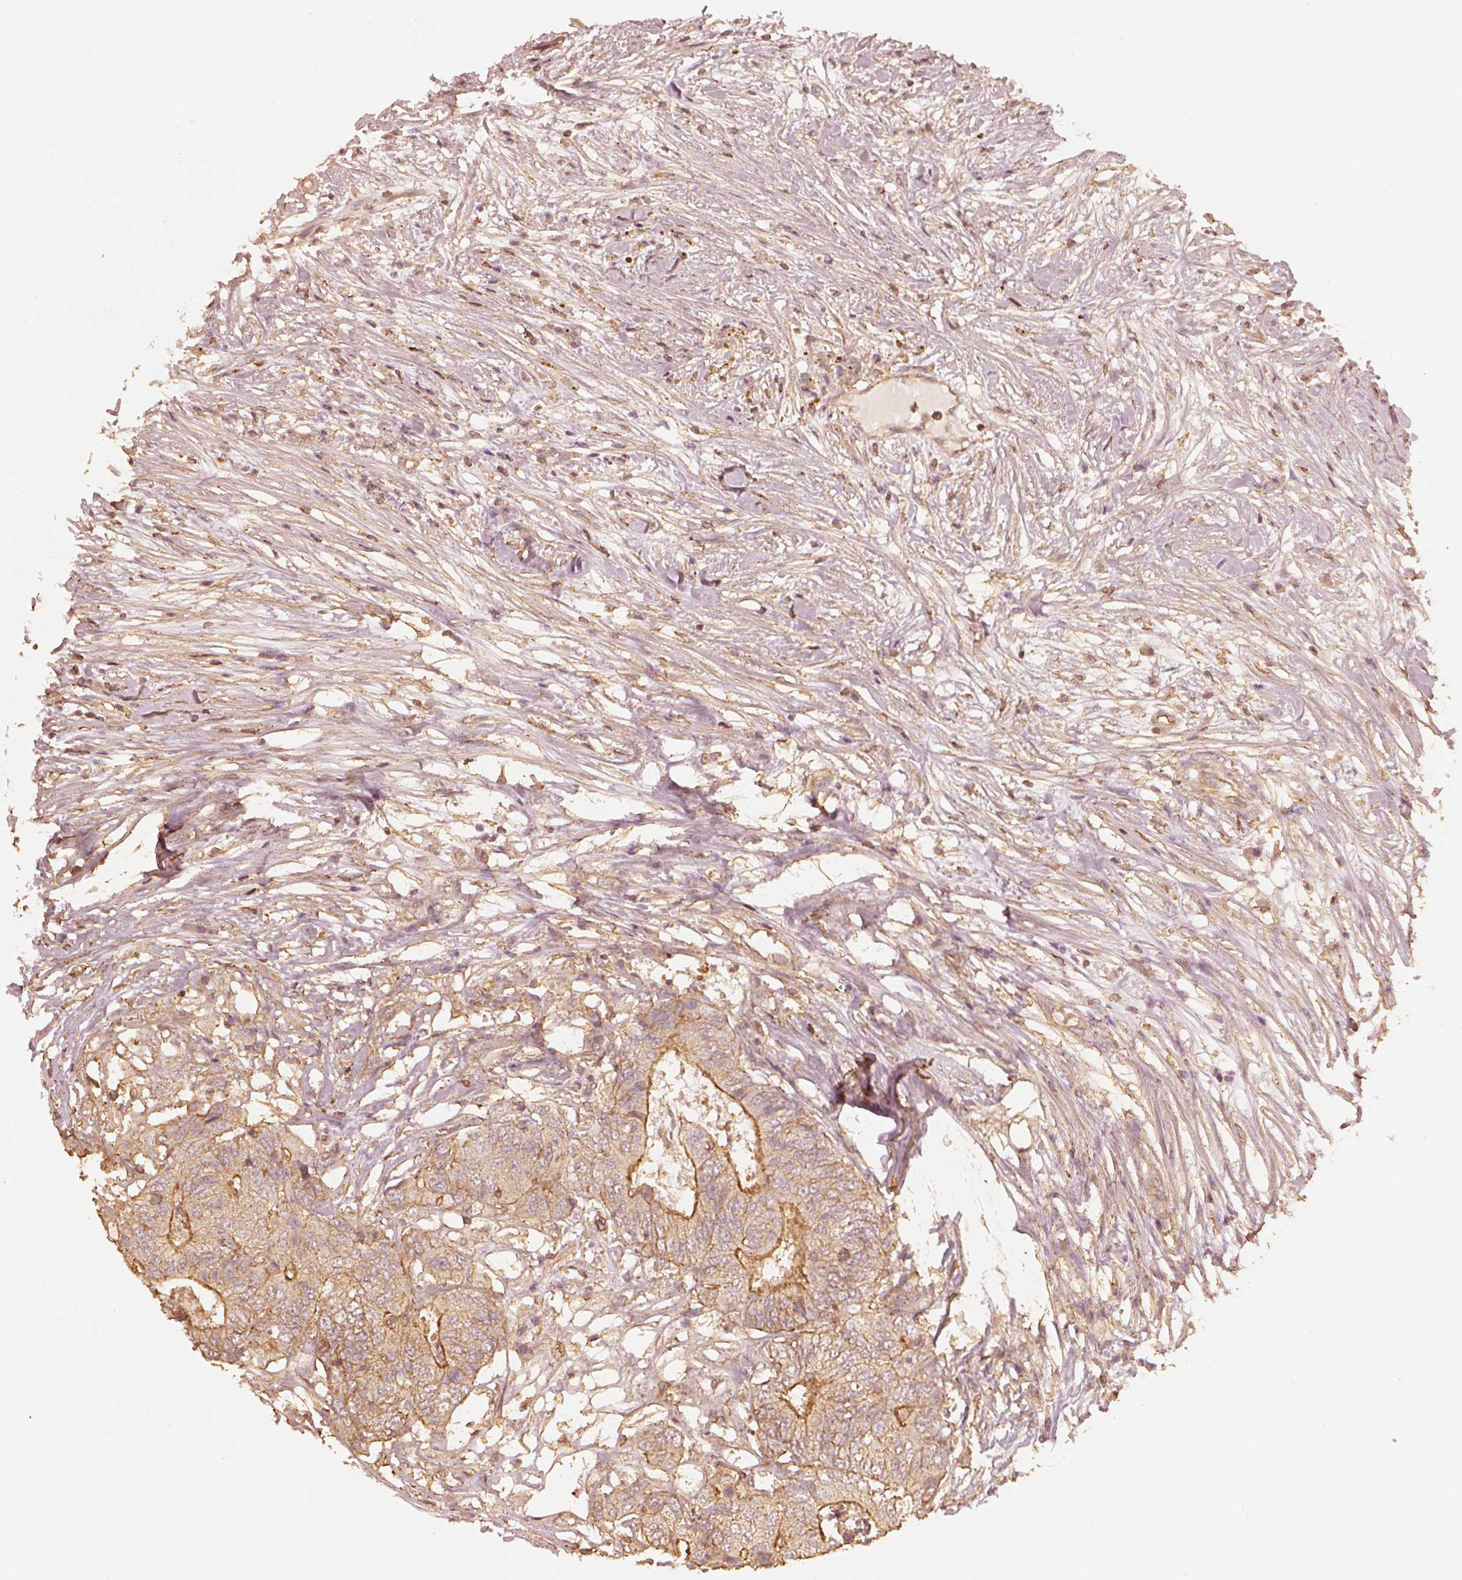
{"staining": {"intensity": "moderate", "quantity": "25%-75%", "location": "cytoplasmic/membranous"}, "tissue": "colorectal cancer", "cell_type": "Tumor cells", "image_type": "cancer", "snomed": [{"axis": "morphology", "description": "Adenocarcinoma, NOS"}, {"axis": "topography", "description": "Colon"}], "caption": "Colorectal cancer (adenocarcinoma) was stained to show a protein in brown. There is medium levels of moderate cytoplasmic/membranous positivity in about 25%-75% of tumor cells.", "gene": "WDR7", "patient": {"sex": "female", "age": 48}}